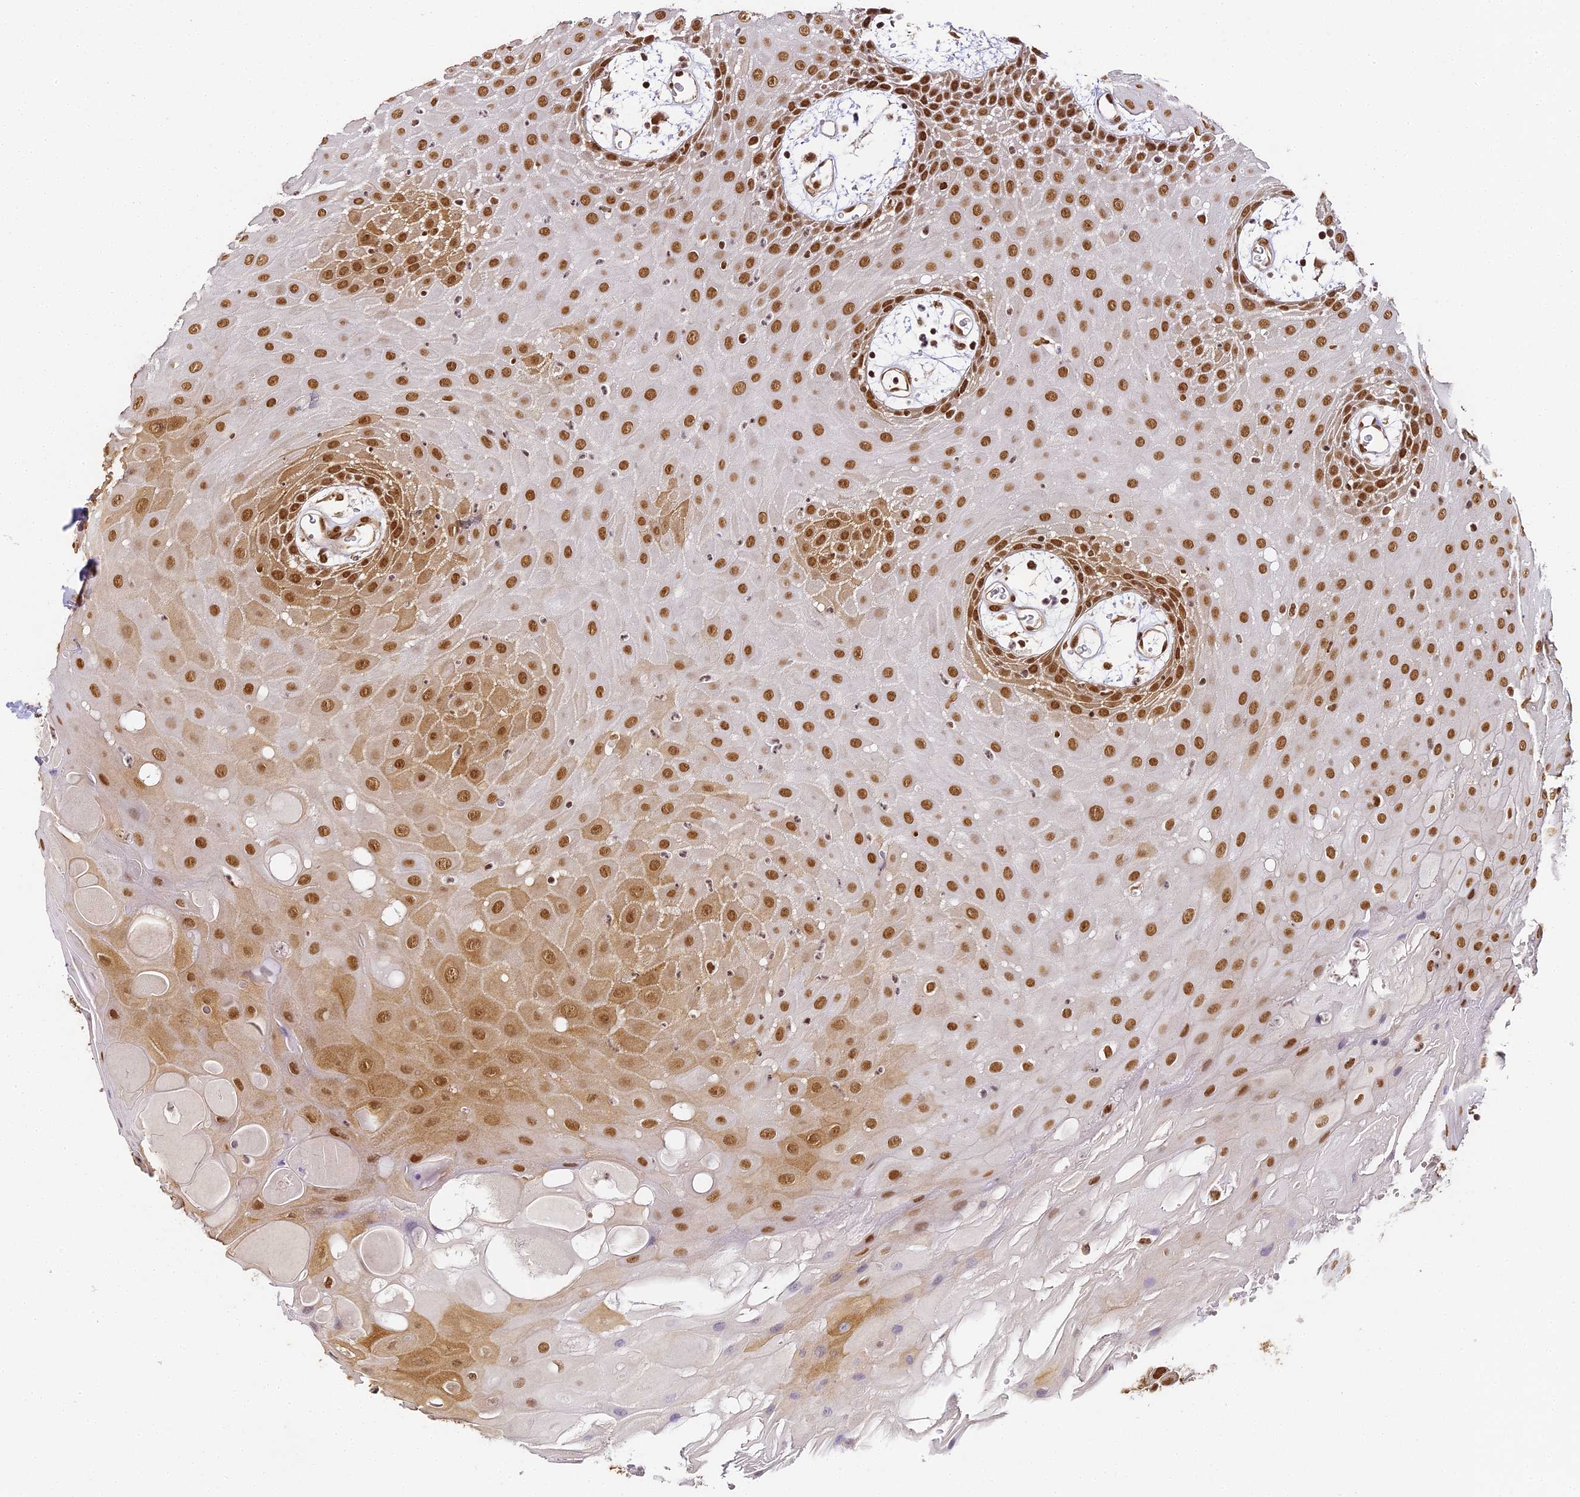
{"staining": {"intensity": "strong", "quantity": ">75%", "location": "nuclear"}, "tissue": "oral mucosa", "cell_type": "Squamous epithelial cells", "image_type": "normal", "snomed": [{"axis": "morphology", "description": "Normal tissue, NOS"}, {"axis": "topography", "description": "Skeletal muscle"}, {"axis": "topography", "description": "Oral tissue"}, {"axis": "topography", "description": "Salivary gland"}, {"axis": "topography", "description": "Peripheral nerve tissue"}], "caption": "Strong nuclear positivity is identified in approximately >75% of squamous epithelial cells in unremarkable oral mucosa. (DAB IHC, brown staining for protein, blue staining for nuclei).", "gene": "HNRNPA1", "patient": {"sex": "male", "age": 54}}